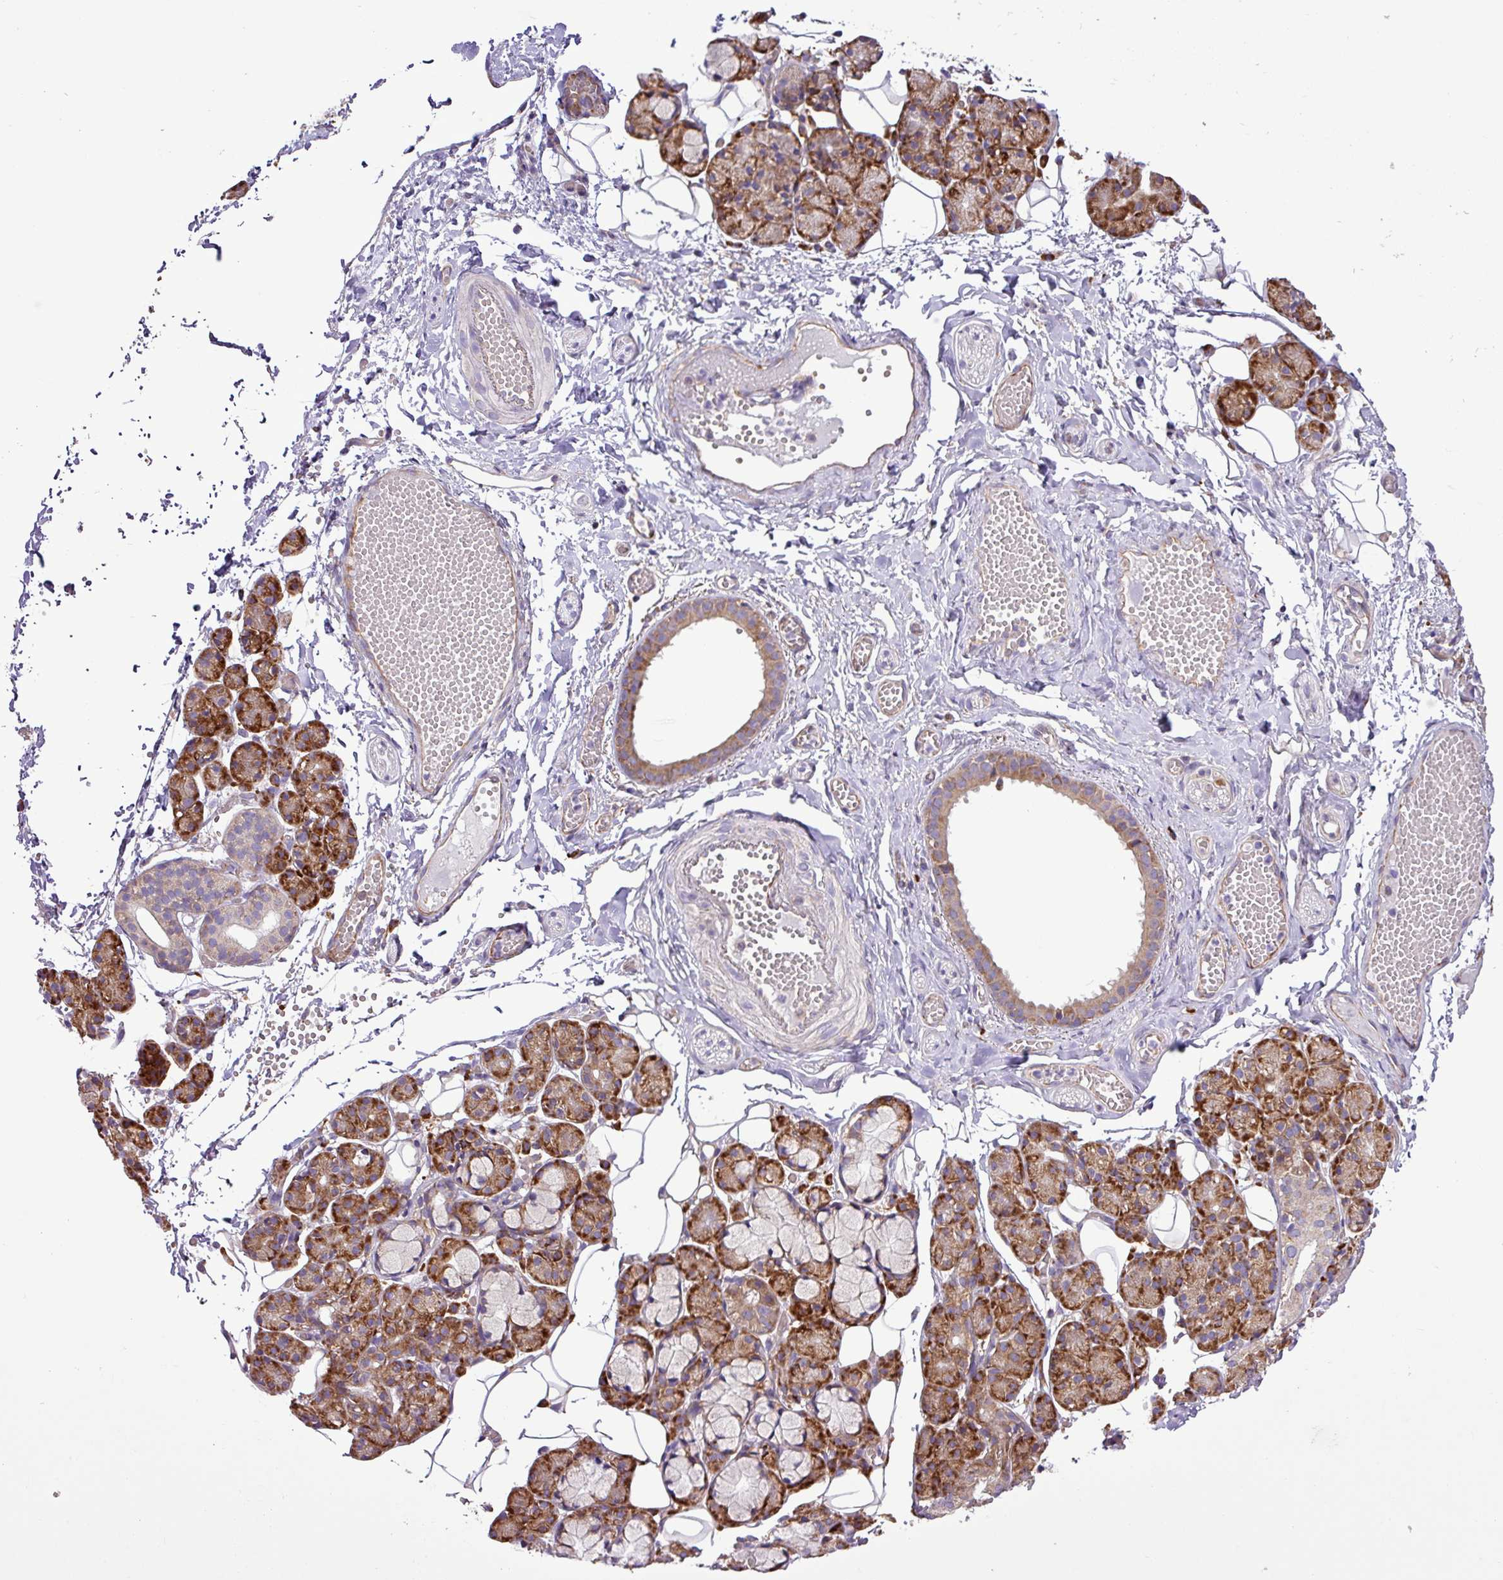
{"staining": {"intensity": "moderate", "quantity": ">75%", "location": "cytoplasmic/membranous"}, "tissue": "salivary gland", "cell_type": "Glandular cells", "image_type": "normal", "snomed": [{"axis": "morphology", "description": "Normal tissue, NOS"}, {"axis": "topography", "description": "Salivary gland"}], "caption": "A histopathology image of human salivary gland stained for a protein reveals moderate cytoplasmic/membranous brown staining in glandular cells. (Brightfield microscopy of DAB IHC at high magnification).", "gene": "RPL13", "patient": {"sex": "male", "age": 63}}